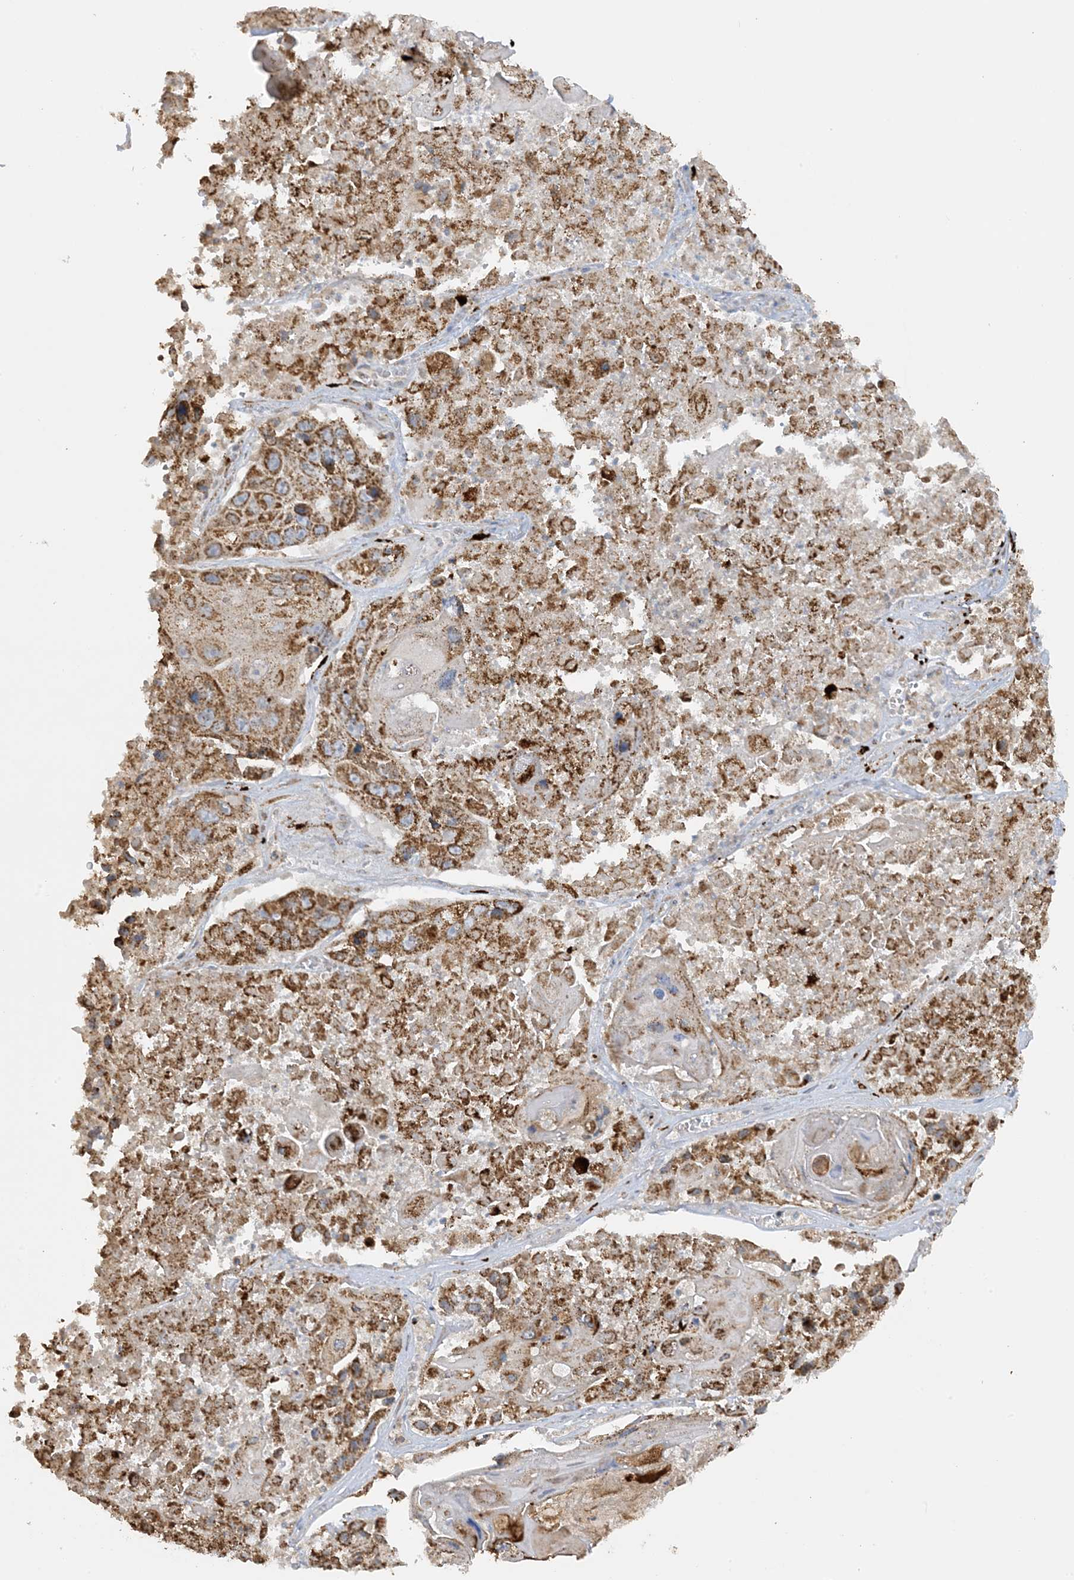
{"staining": {"intensity": "moderate", "quantity": ">75%", "location": "cytoplasmic/membranous"}, "tissue": "lung cancer", "cell_type": "Tumor cells", "image_type": "cancer", "snomed": [{"axis": "morphology", "description": "Squamous cell carcinoma, NOS"}, {"axis": "topography", "description": "Lung"}], "caption": "Lung squamous cell carcinoma stained with a protein marker demonstrates moderate staining in tumor cells.", "gene": "AGA", "patient": {"sex": "male", "age": 61}}